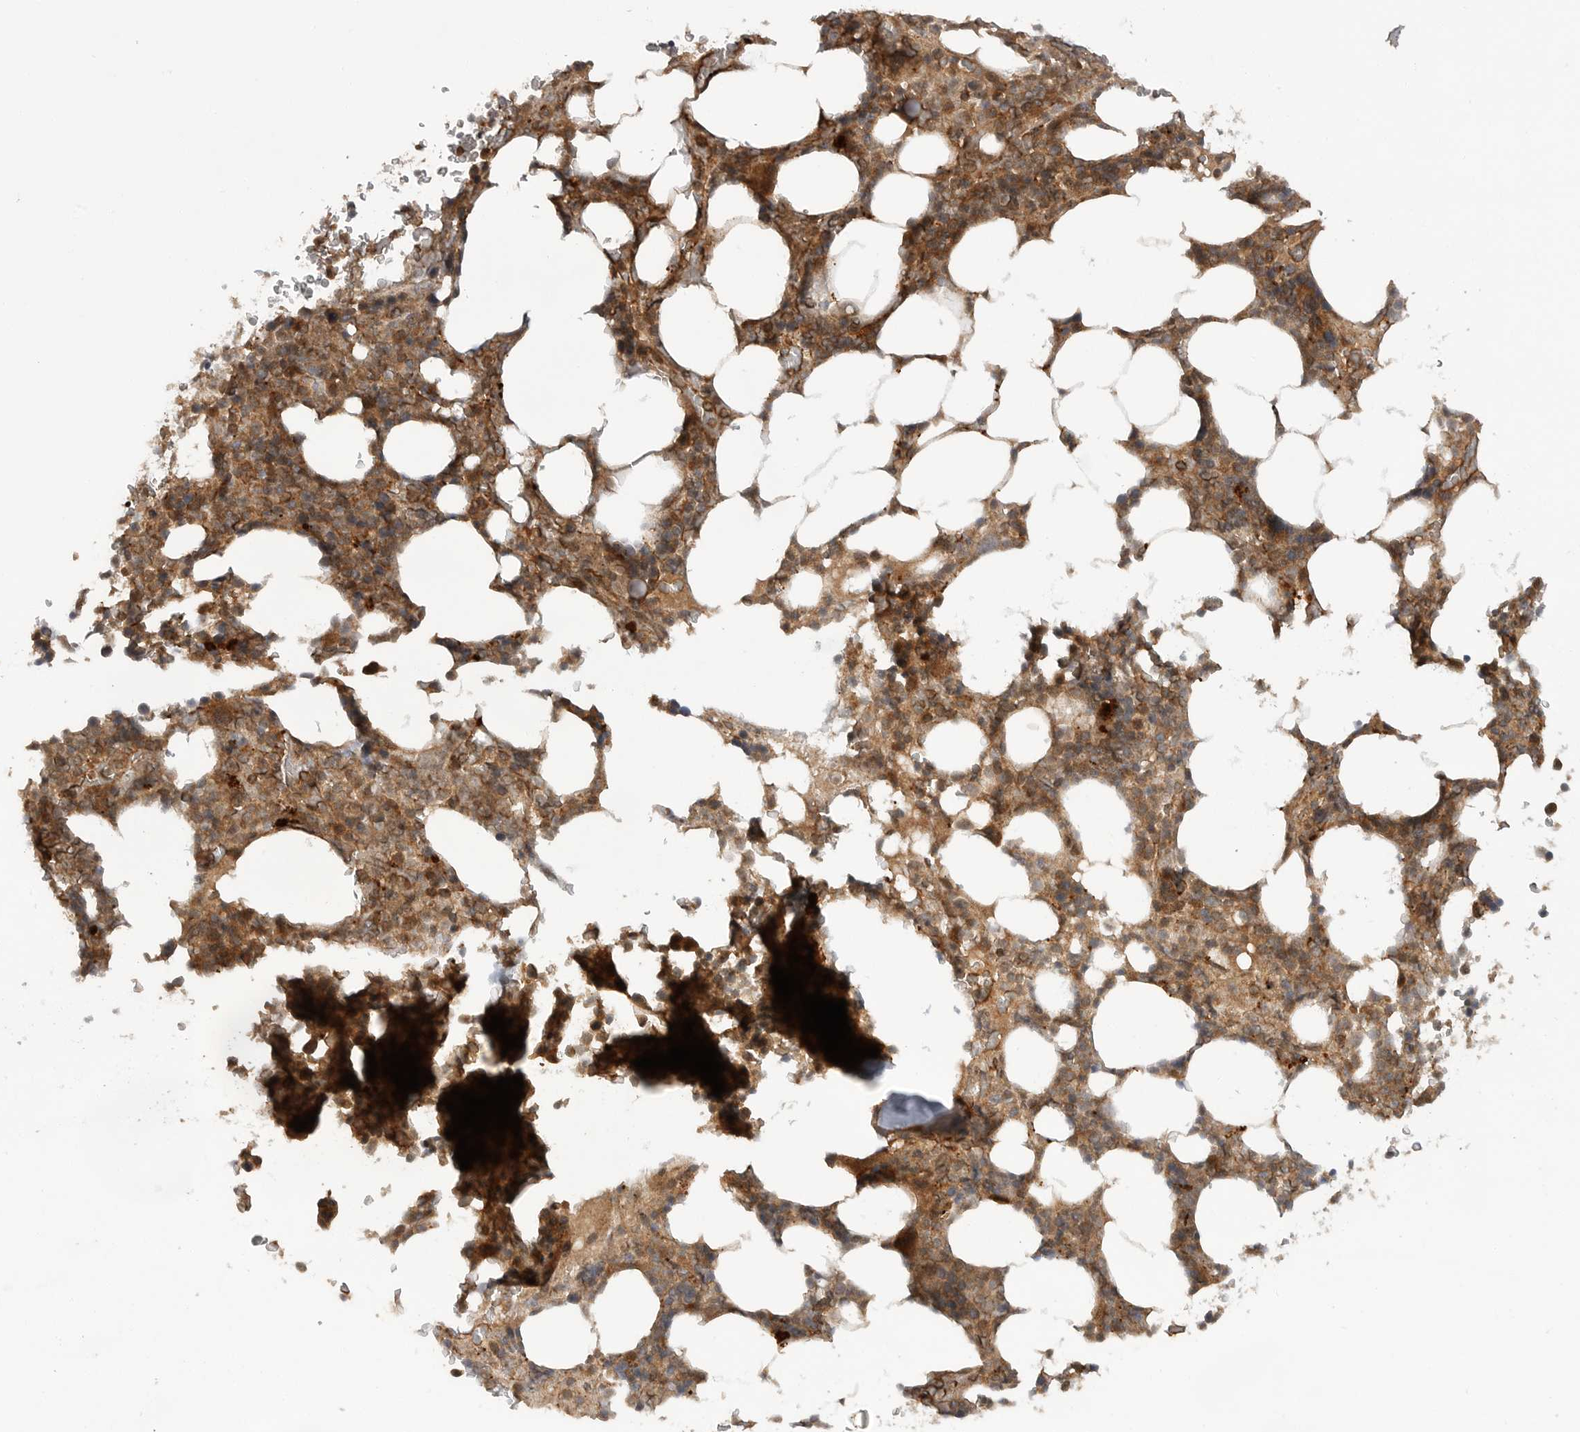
{"staining": {"intensity": "moderate", "quantity": ">75%", "location": "cytoplasmic/membranous"}, "tissue": "bone marrow", "cell_type": "Hematopoietic cells", "image_type": "normal", "snomed": [{"axis": "morphology", "description": "Normal tissue, NOS"}, {"axis": "topography", "description": "Bone marrow"}], "caption": "Immunohistochemical staining of normal human bone marrow shows medium levels of moderate cytoplasmic/membranous expression in about >75% of hematopoietic cells. (IHC, brightfield microscopy, high magnification).", "gene": "PRDX4", "patient": {"sex": "male", "age": 58}}